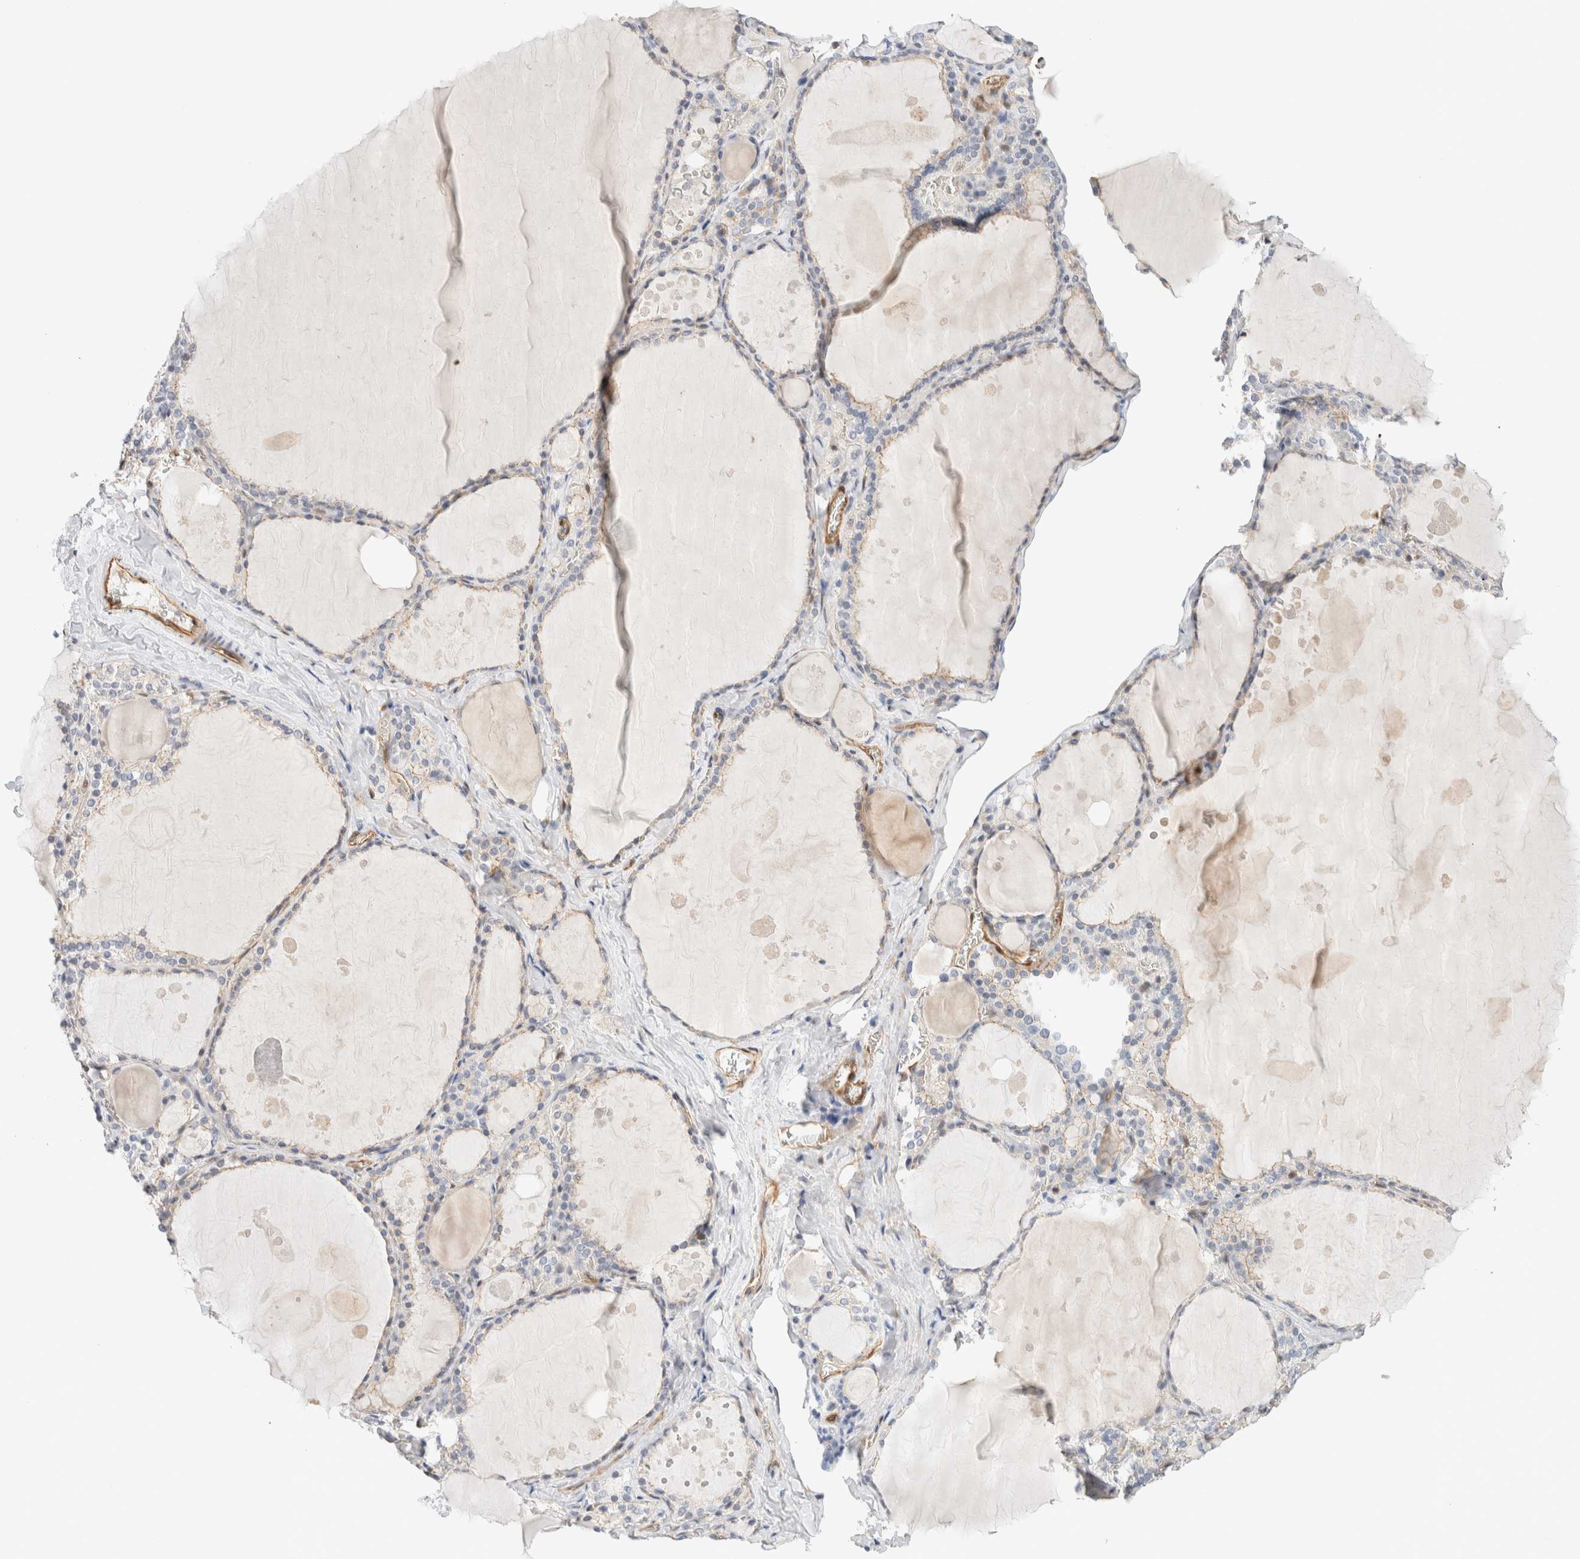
{"staining": {"intensity": "weak", "quantity": "25%-75%", "location": "cytoplasmic/membranous"}, "tissue": "thyroid gland", "cell_type": "Glandular cells", "image_type": "normal", "snomed": [{"axis": "morphology", "description": "Normal tissue, NOS"}, {"axis": "topography", "description": "Thyroid gland"}], "caption": "DAB (3,3'-diaminobenzidine) immunohistochemical staining of unremarkable thyroid gland displays weak cytoplasmic/membranous protein expression in about 25%-75% of glandular cells. (DAB IHC, brown staining for protein, blue staining for nuclei).", "gene": "LMCD1", "patient": {"sex": "male", "age": 56}}